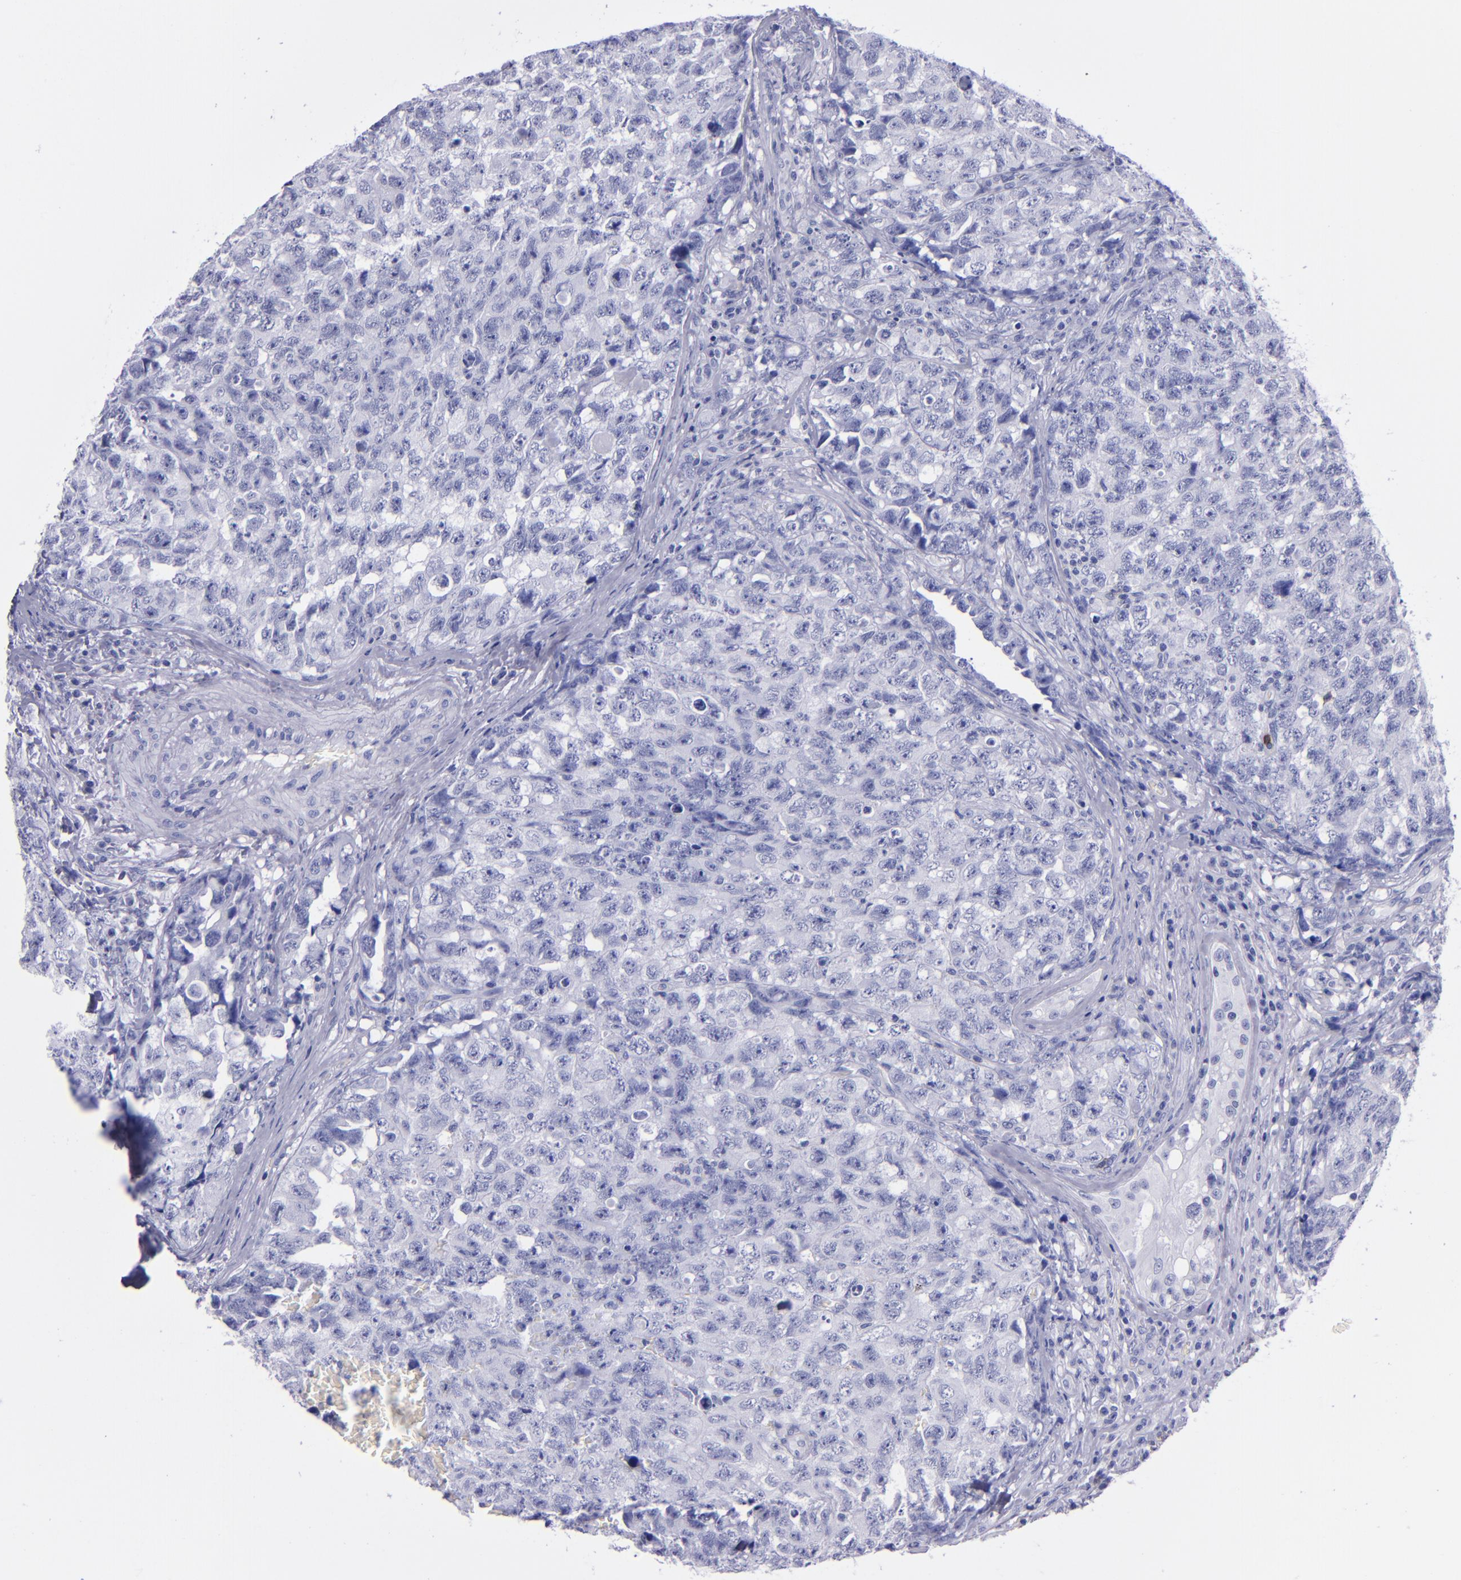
{"staining": {"intensity": "negative", "quantity": "none", "location": "none"}, "tissue": "testis cancer", "cell_type": "Tumor cells", "image_type": "cancer", "snomed": [{"axis": "morphology", "description": "Carcinoma, Embryonal, NOS"}, {"axis": "topography", "description": "Testis"}], "caption": "Human testis embryonal carcinoma stained for a protein using IHC demonstrates no expression in tumor cells.", "gene": "CD37", "patient": {"sex": "male", "age": 31}}